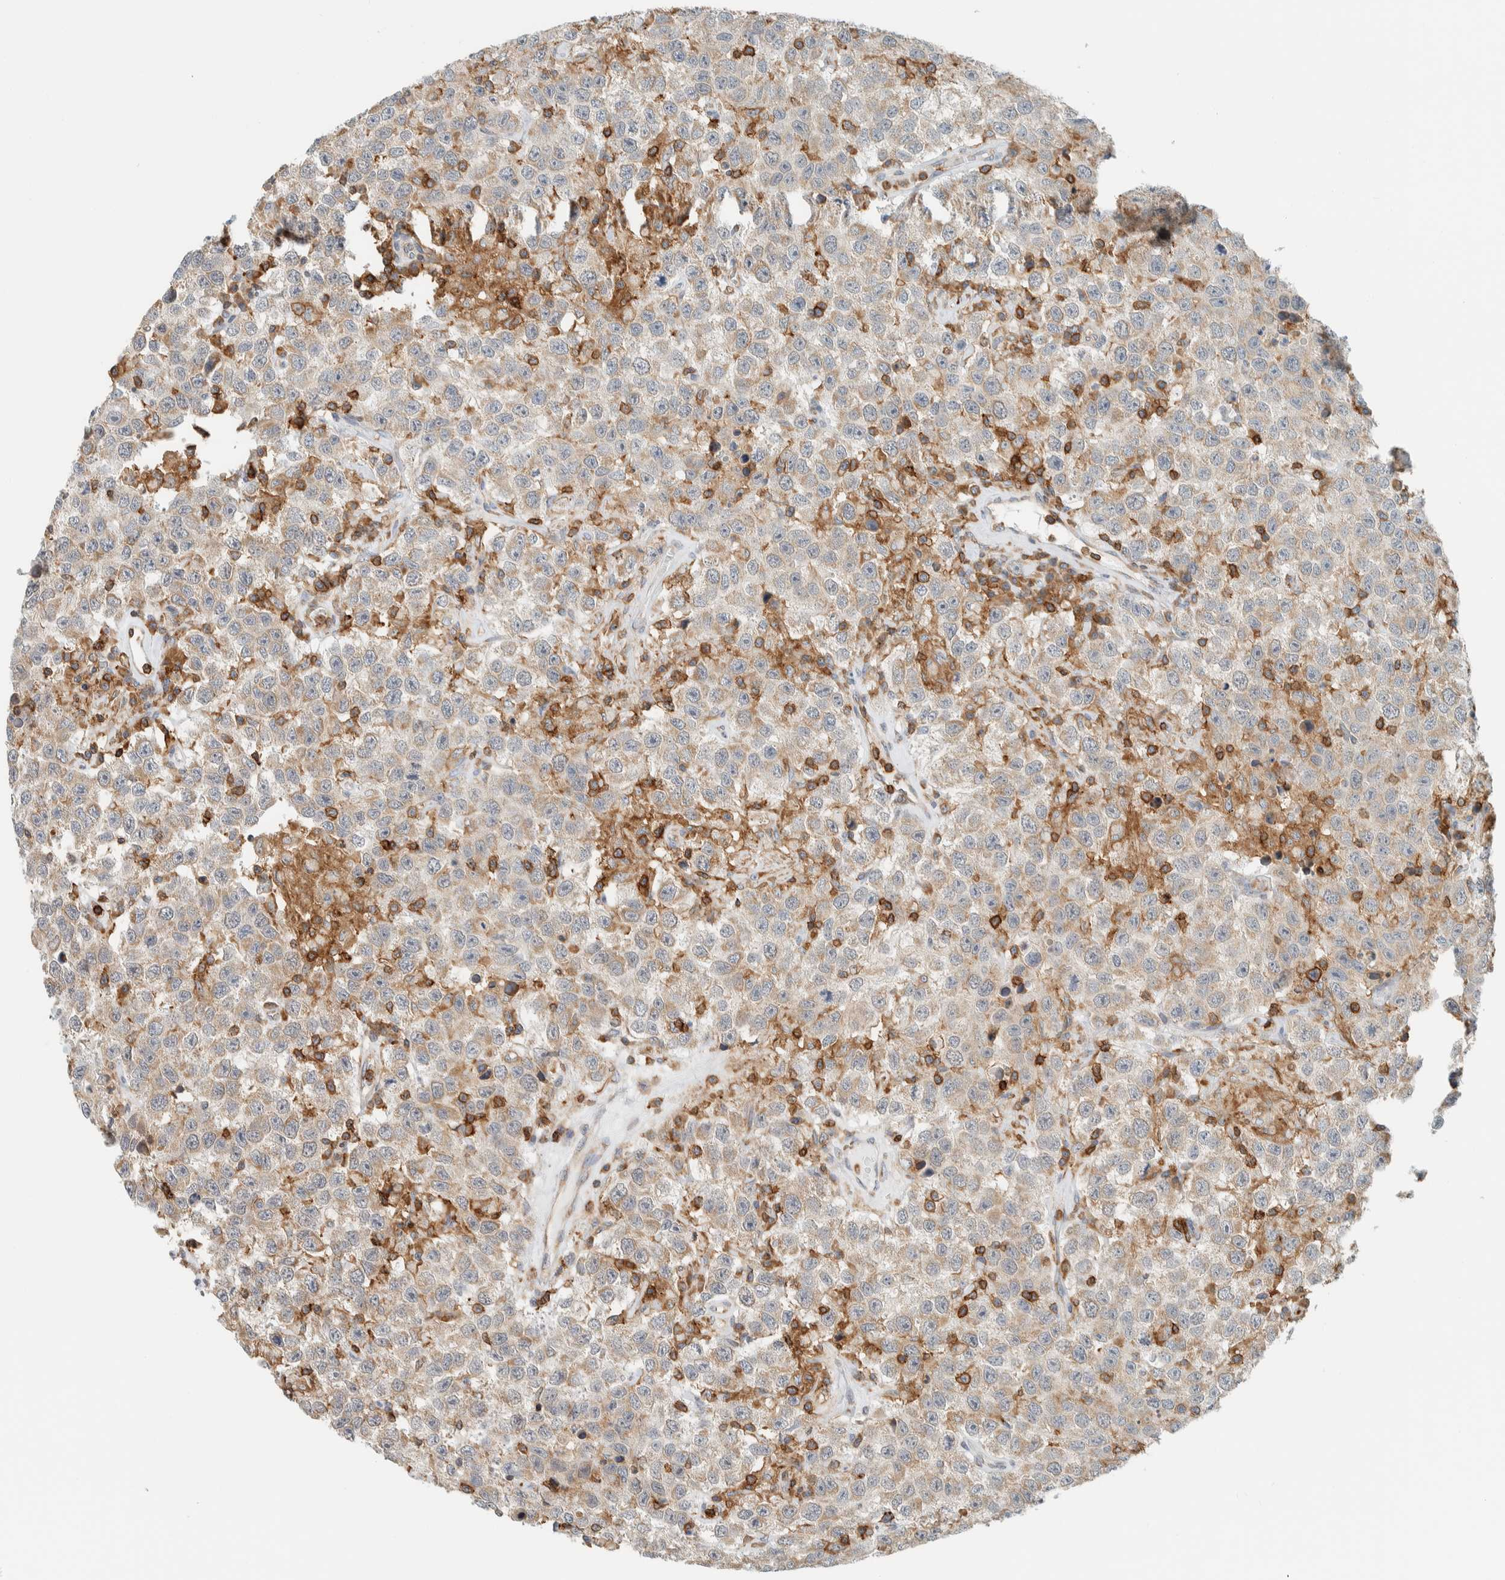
{"staining": {"intensity": "weak", "quantity": "25%-75%", "location": "cytoplasmic/membranous"}, "tissue": "testis cancer", "cell_type": "Tumor cells", "image_type": "cancer", "snomed": [{"axis": "morphology", "description": "Seminoma, NOS"}, {"axis": "topography", "description": "Testis"}], "caption": "Immunohistochemistry (IHC) (DAB) staining of testis seminoma shows weak cytoplasmic/membranous protein staining in about 25%-75% of tumor cells.", "gene": "CCDC57", "patient": {"sex": "male", "age": 41}}